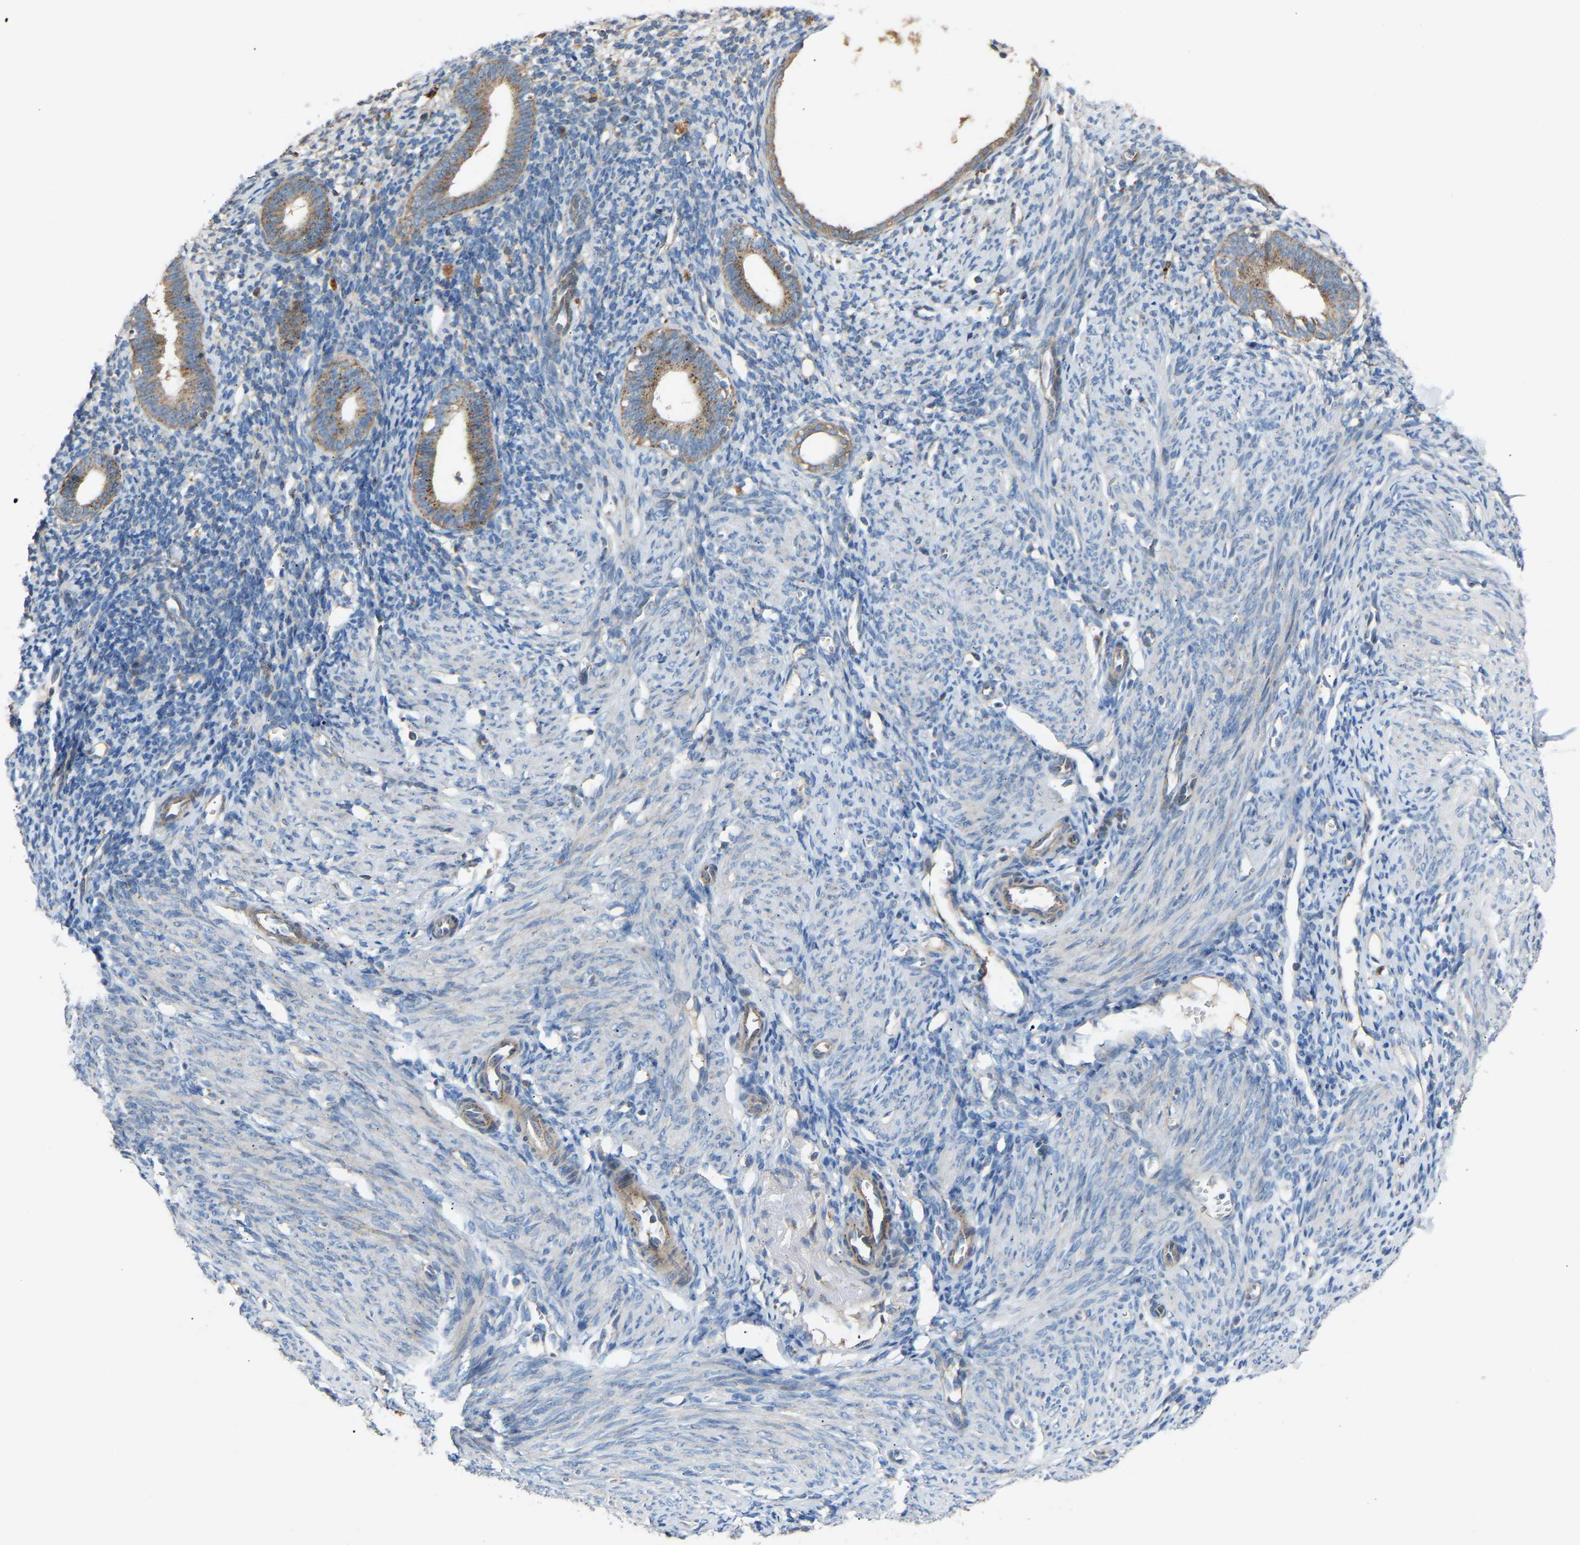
{"staining": {"intensity": "weak", "quantity": "<25%", "location": "cytoplasmic/membranous"}, "tissue": "endometrium", "cell_type": "Cells in endometrial stroma", "image_type": "normal", "snomed": [{"axis": "morphology", "description": "Normal tissue, NOS"}, {"axis": "morphology", "description": "Adenocarcinoma, NOS"}, {"axis": "topography", "description": "Endometrium"}], "caption": "IHC histopathology image of unremarkable endometrium stained for a protein (brown), which exhibits no positivity in cells in endometrial stroma.", "gene": "RGP1", "patient": {"sex": "female", "age": 57}}